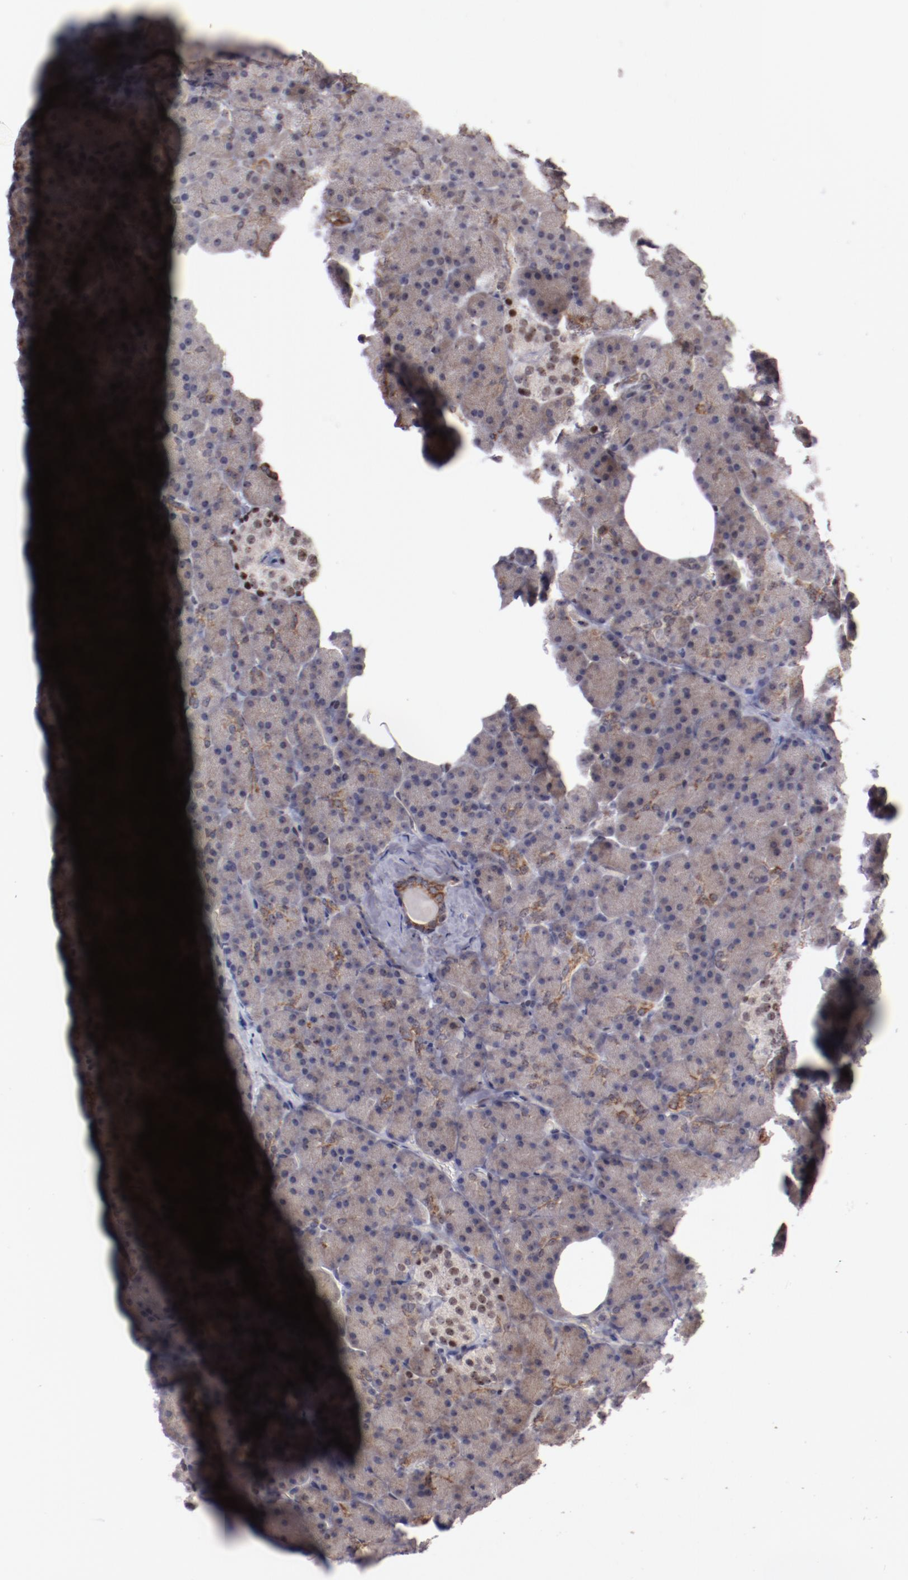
{"staining": {"intensity": "moderate", "quantity": ">75%", "location": "cytoplasmic/membranous,nuclear"}, "tissue": "pancreas", "cell_type": "Exocrine glandular cells", "image_type": "normal", "snomed": [{"axis": "morphology", "description": "Normal tissue, NOS"}, {"axis": "topography", "description": "Pancreas"}], "caption": "Moderate cytoplasmic/membranous,nuclear expression for a protein is seen in approximately >75% of exocrine glandular cells of normal pancreas using IHC.", "gene": "DDX24", "patient": {"sex": "female", "age": 35}}